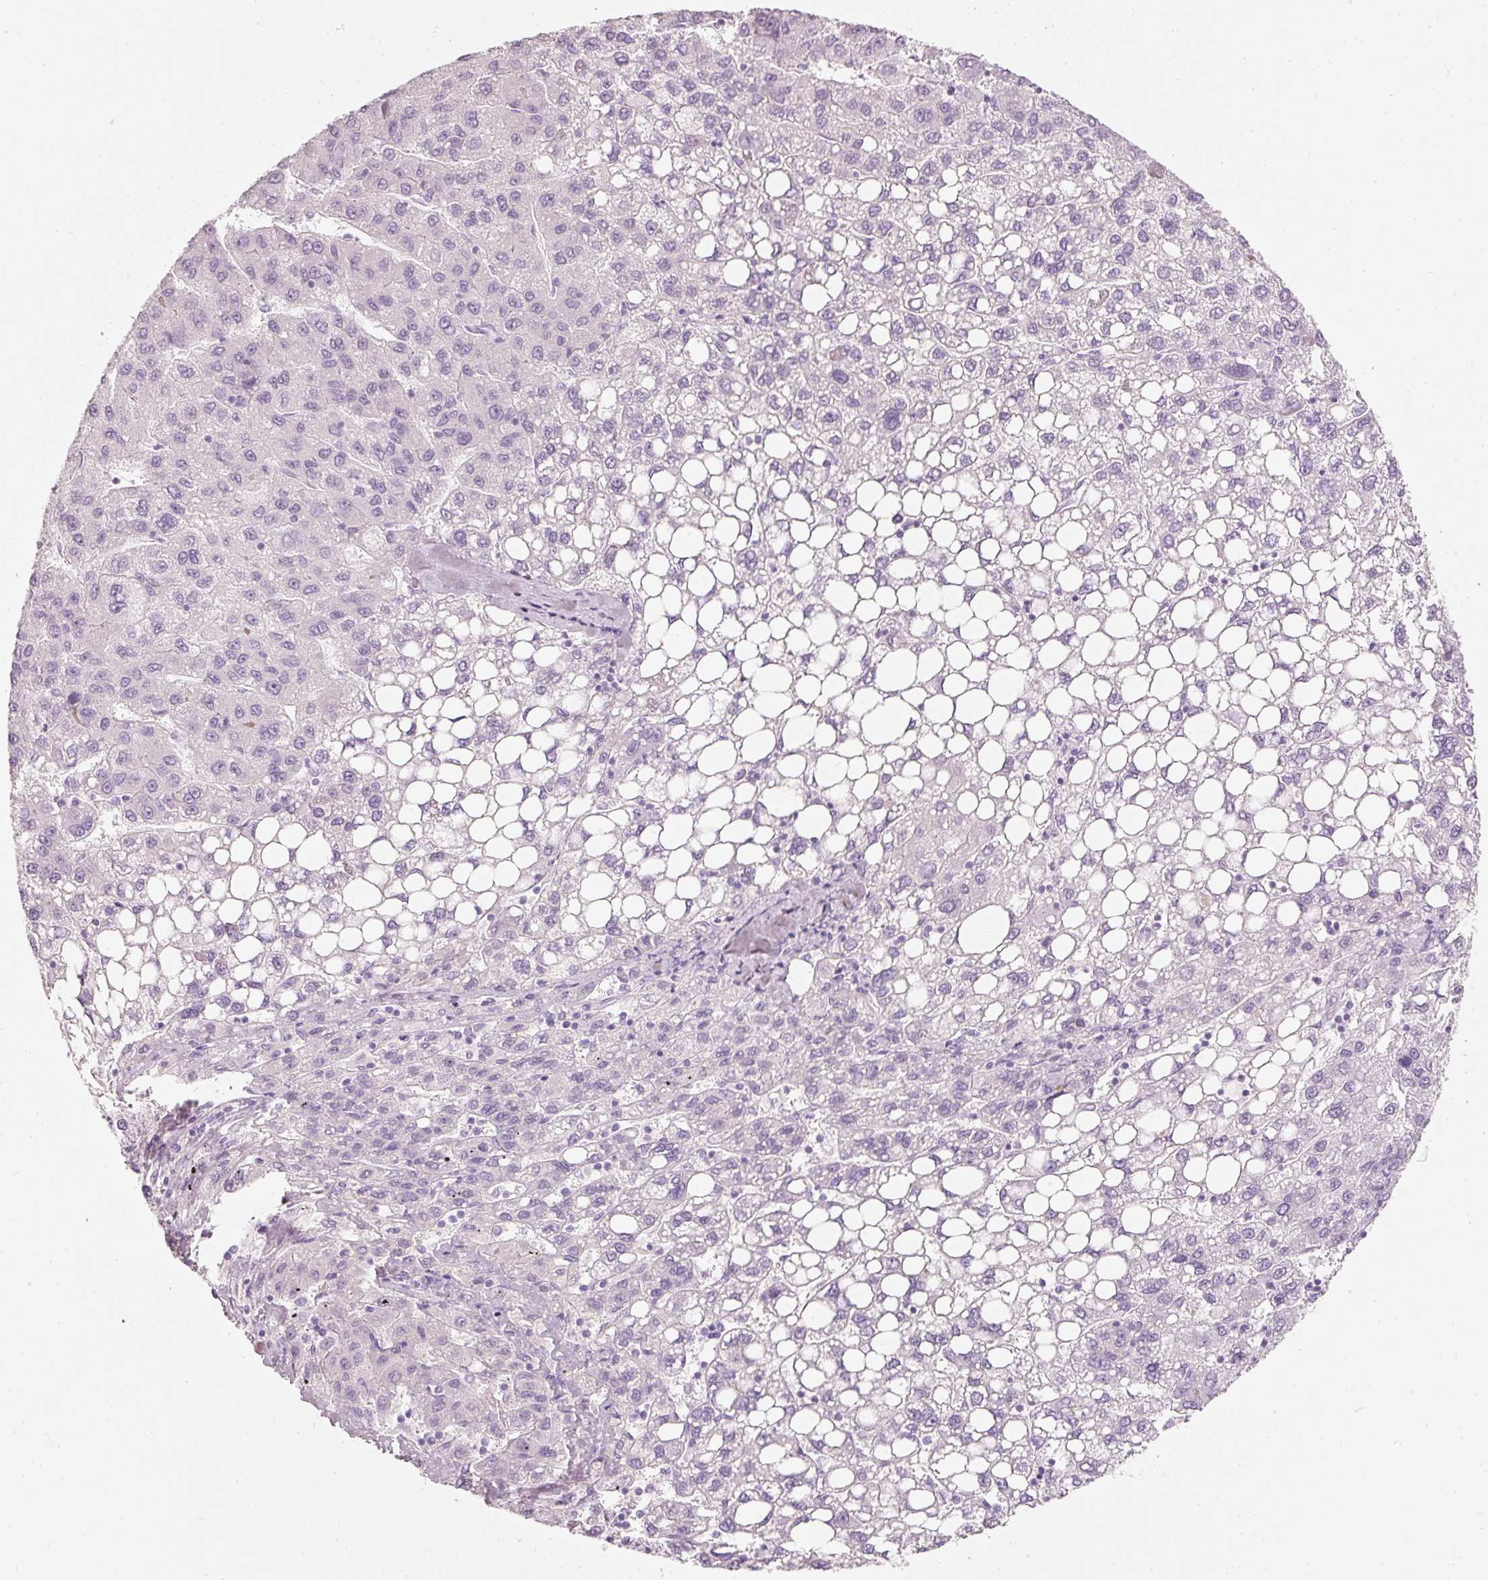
{"staining": {"intensity": "negative", "quantity": "none", "location": "none"}, "tissue": "liver cancer", "cell_type": "Tumor cells", "image_type": "cancer", "snomed": [{"axis": "morphology", "description": "Carcinoma, Hepatocellular, NOS"}, {"axis": "topography", "description": "Liver"}], "caption": "Liver hepatocellular carcinoma stained for a protein using immunohistochemistry exhibits no expression tumor cells.", "gene": "PDXDC1", "patient": {"sex": "female", "age": 82}}